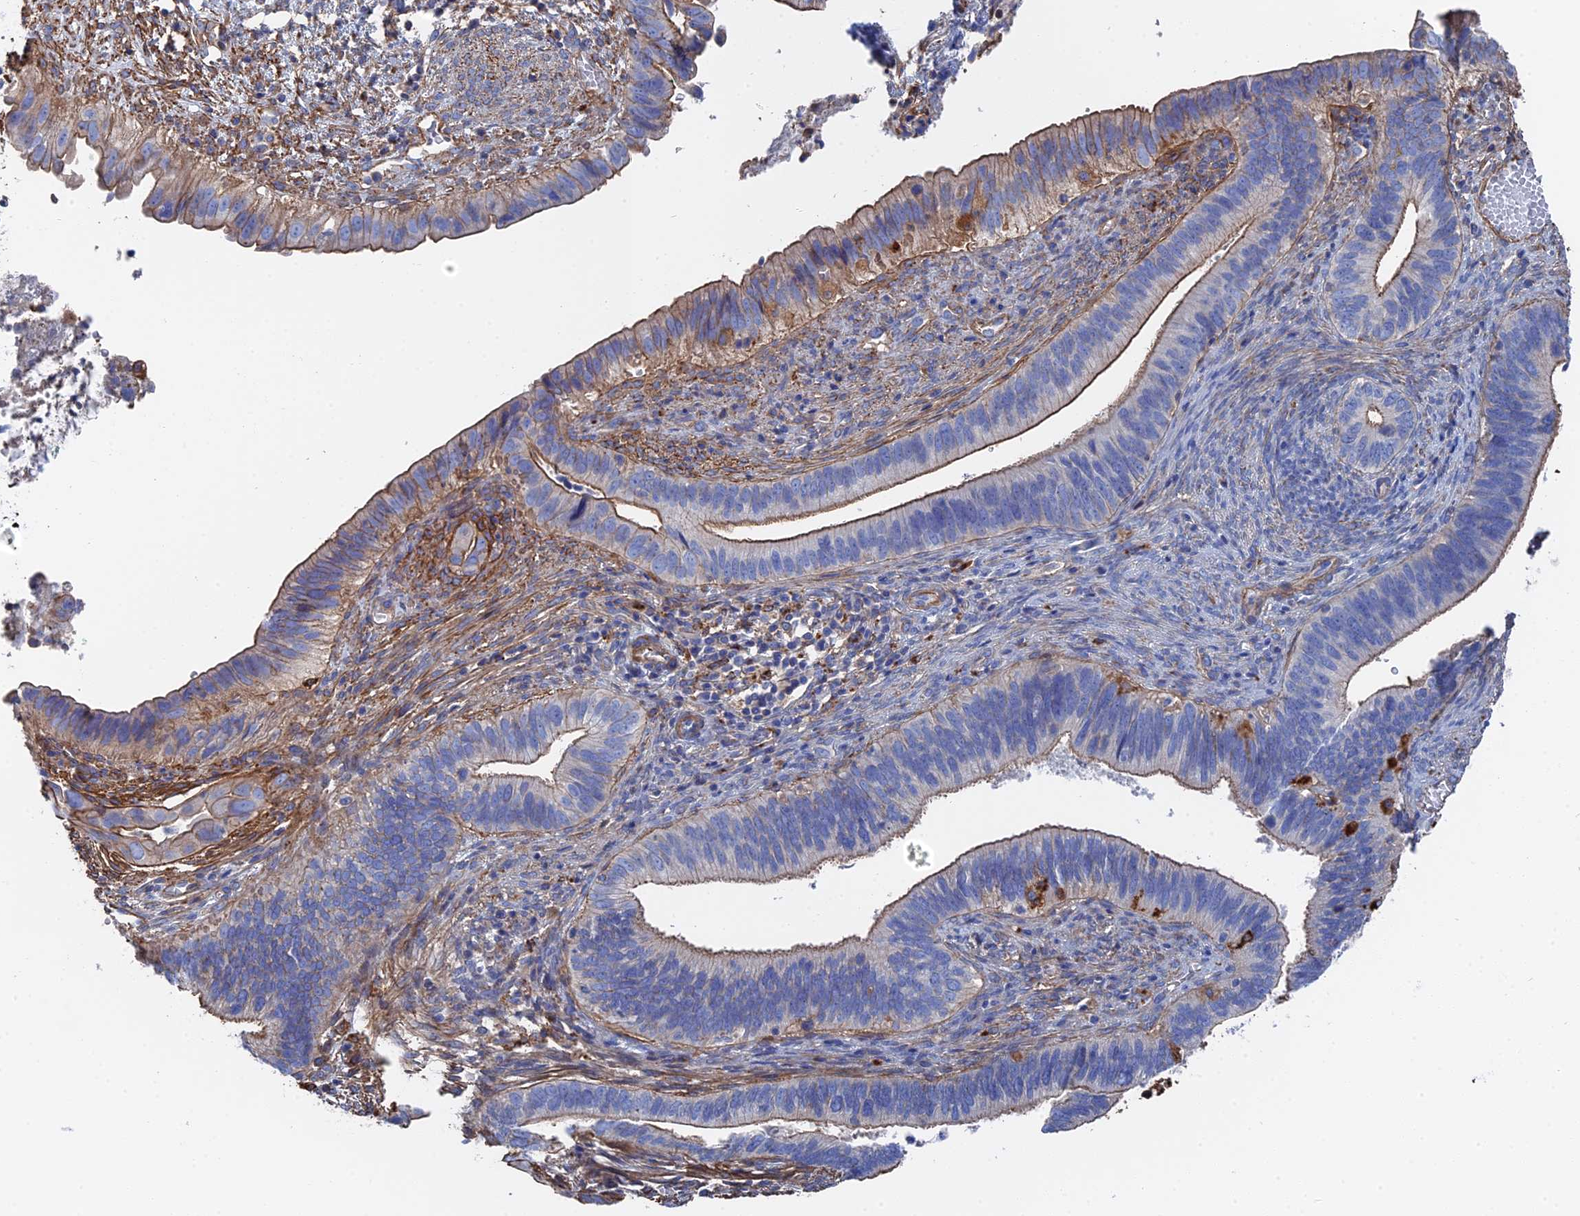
{"staining": {"intensity": "moderate", "quantity": "25%-75%", "location": "cytoplasmic/membranous"}, "tissue": "cervical cancer", "cell_type": "Tumor cells", "image_type": "cancer", "snomed": [{"axis": "morphology", "description": "Adenocarcinoma, NOS"}, {"axis": "topography", "description": "Cervix"}], "caption": "DAB (3,3'-diaminobenzidine) immunohistochemical staining of human cervical cancer exhibits moderate cytoplasmic/membranous protein expression in approximately 25%-75% of tumor cells.", "gene": "STRA6", "patient": {"sex": "female", "age": 42}}